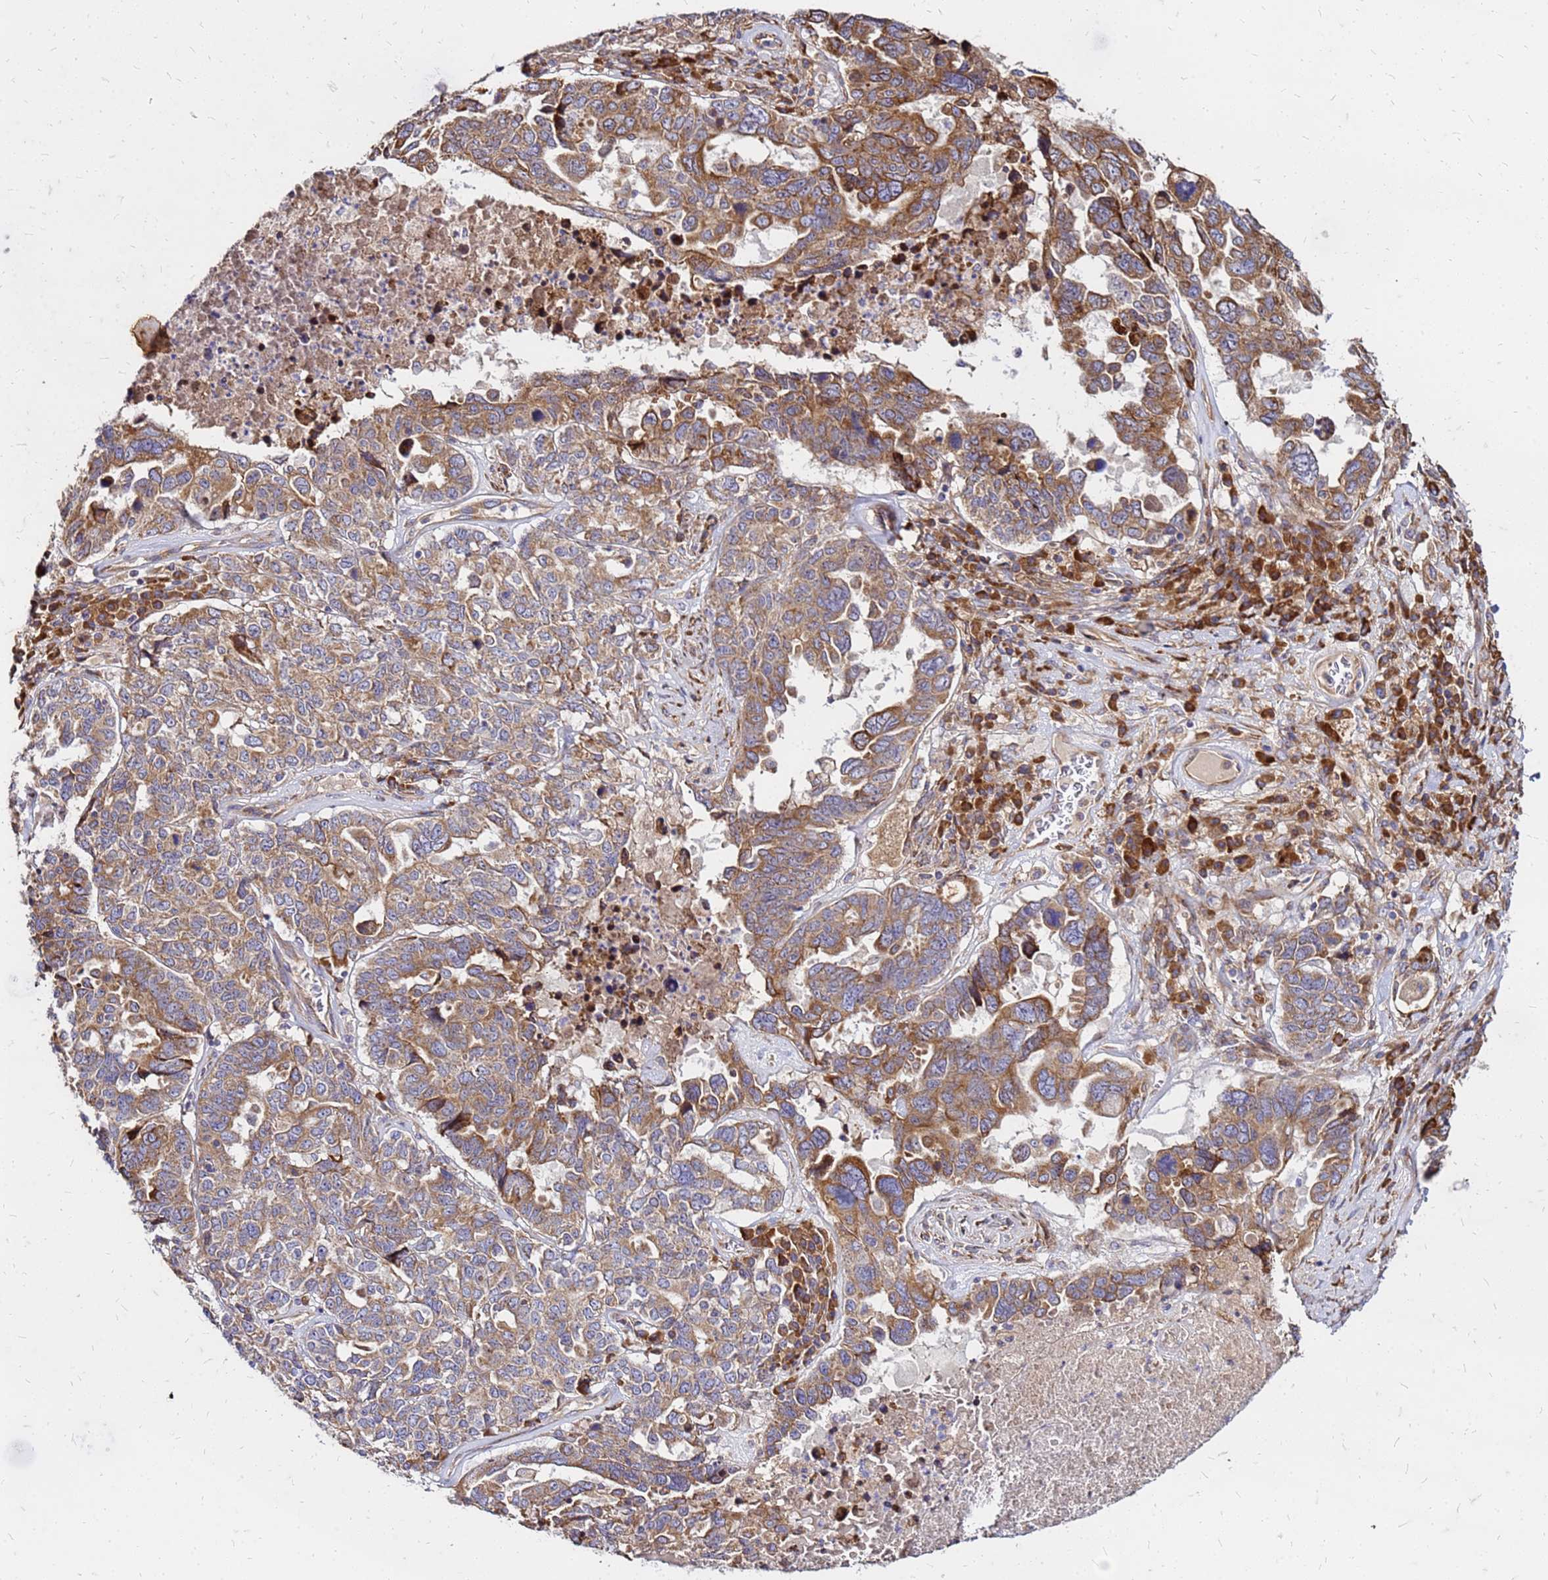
{"staining": {"intensity": "moderate", "quantity": ">75%", "location": "cytoplasmic/membranous"}, "tissue": "ovarian cancer", "cell_type": "Tumor cells", "image_type": "cancer", "snomed": [{"axis": "morphology", "description": "Carcinoma, endometroid"}, {"axis": "topography", "description": "Ovary"}], "caption": "A histopathology image showing moderate cytoplasmic/membranous staining in about >75% of tumor cells in ovarian cancer (endometroid carcinoma), as visualized by brown immunohistochemical staining.", "gene": "VMO1", "patient": {"sex": "female", "age": 62}}